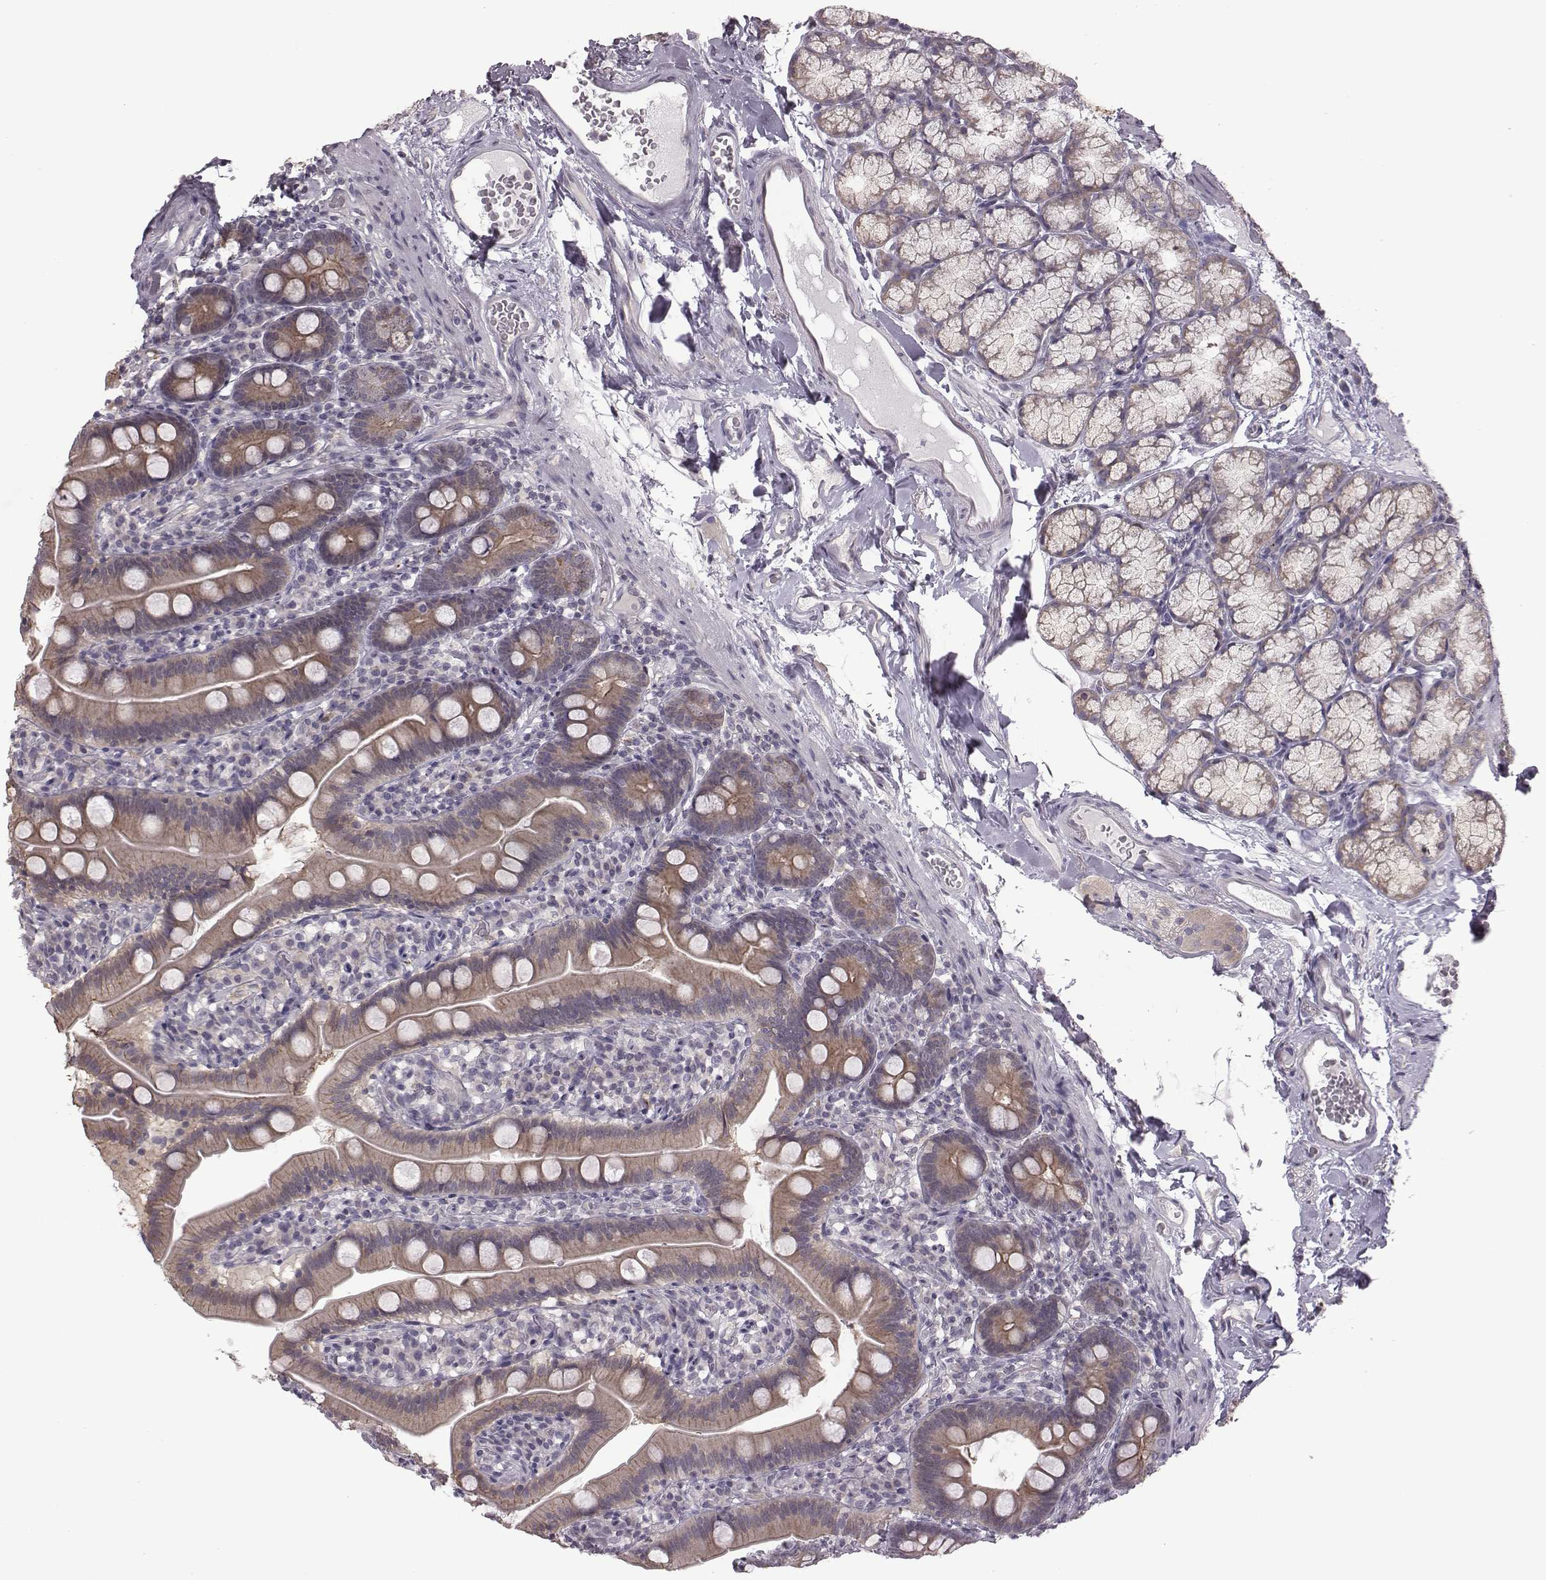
{"staining": {"intensity": "moderate", "quantity": "25%-75%", "location": "cytoplasmic/membranous"}, "tissue": "duodenum", "cell_type": "Glandular cells", "image_type": "normal", "snomed": [{"axis": "morphology", "description": "Normal tissue, NOS"}, {"axis": "topography", "description": "Duodenum"}], "caption": "Protein staining by immunohistochemistry (IHC) exhibits moderate cytoplasmic/membranous expression in approximately 25%-75% of glandular cells in benign duodenum. The protein of interest is shown in brown color, while the nuclei are stained blue.", "gene": "BICDL1", "patient": {"sex": "female", "age": 67}}